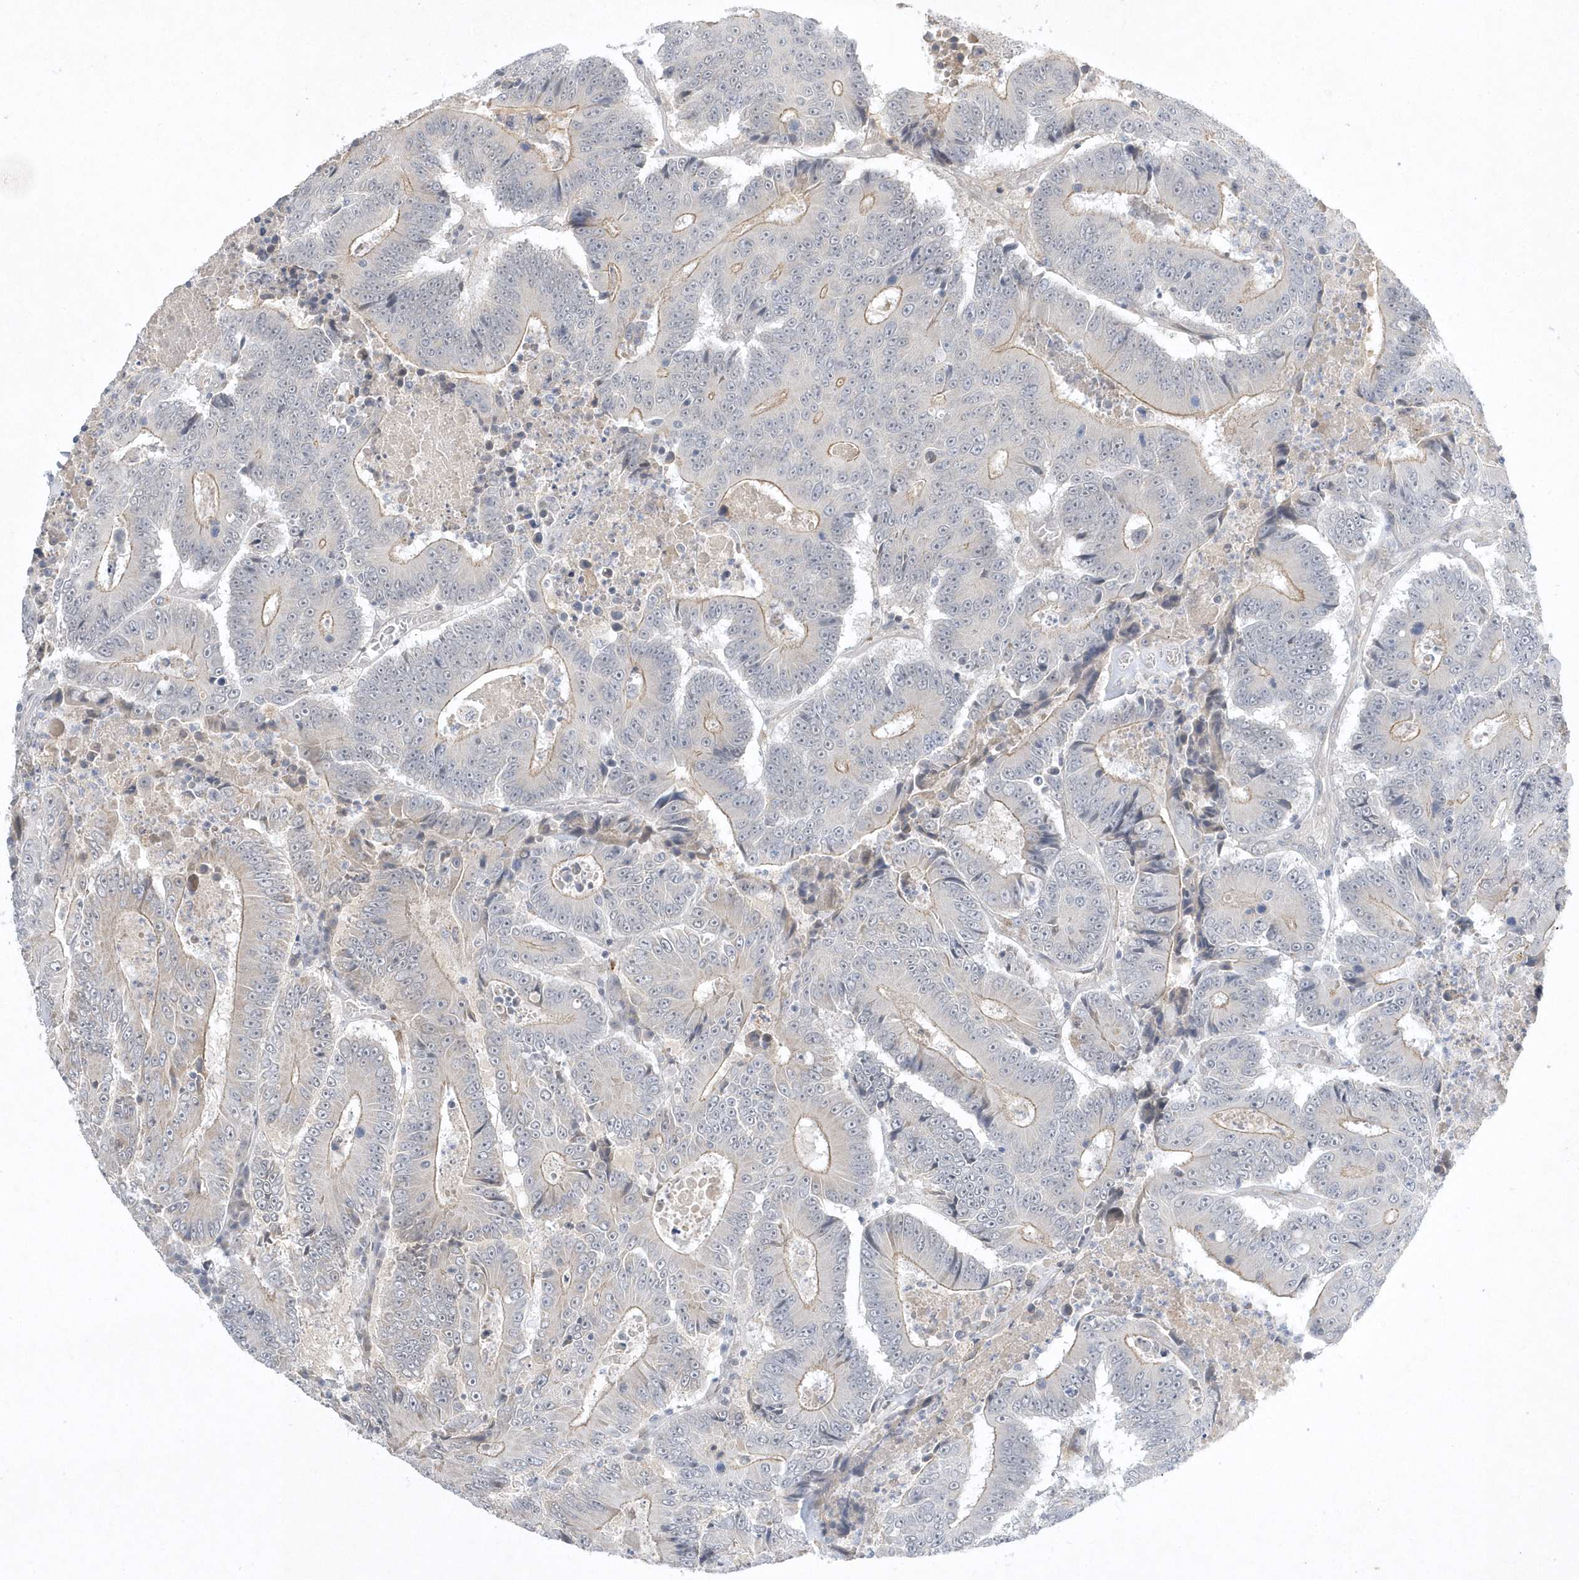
{"staining": {"intensity": "weak", "quantity": "25%-75%", "location": "cytoplasmic/membranous"}, "tissue": "colorectal cancer", "cell_type": "Tumor cells", "image_type": "cancer", "snomed": [{"axis": "morphology", "description": "Adenocarcinoma, NOS"}, {"axis": "topography", "description": "Colon"}], "caption": "The histopathology image exhibits staining of colorectal cancer (adenocarcinoma), revealing weak cytoplasmic/membranous protein expression (brown color) within tumor cells. (DAB (3,3'-diaminobenzidine) IHC with brightfield microscopy, high magnification).", "gene": "ZC3H12D", "patient": {"sex": "male", "age": 83}}